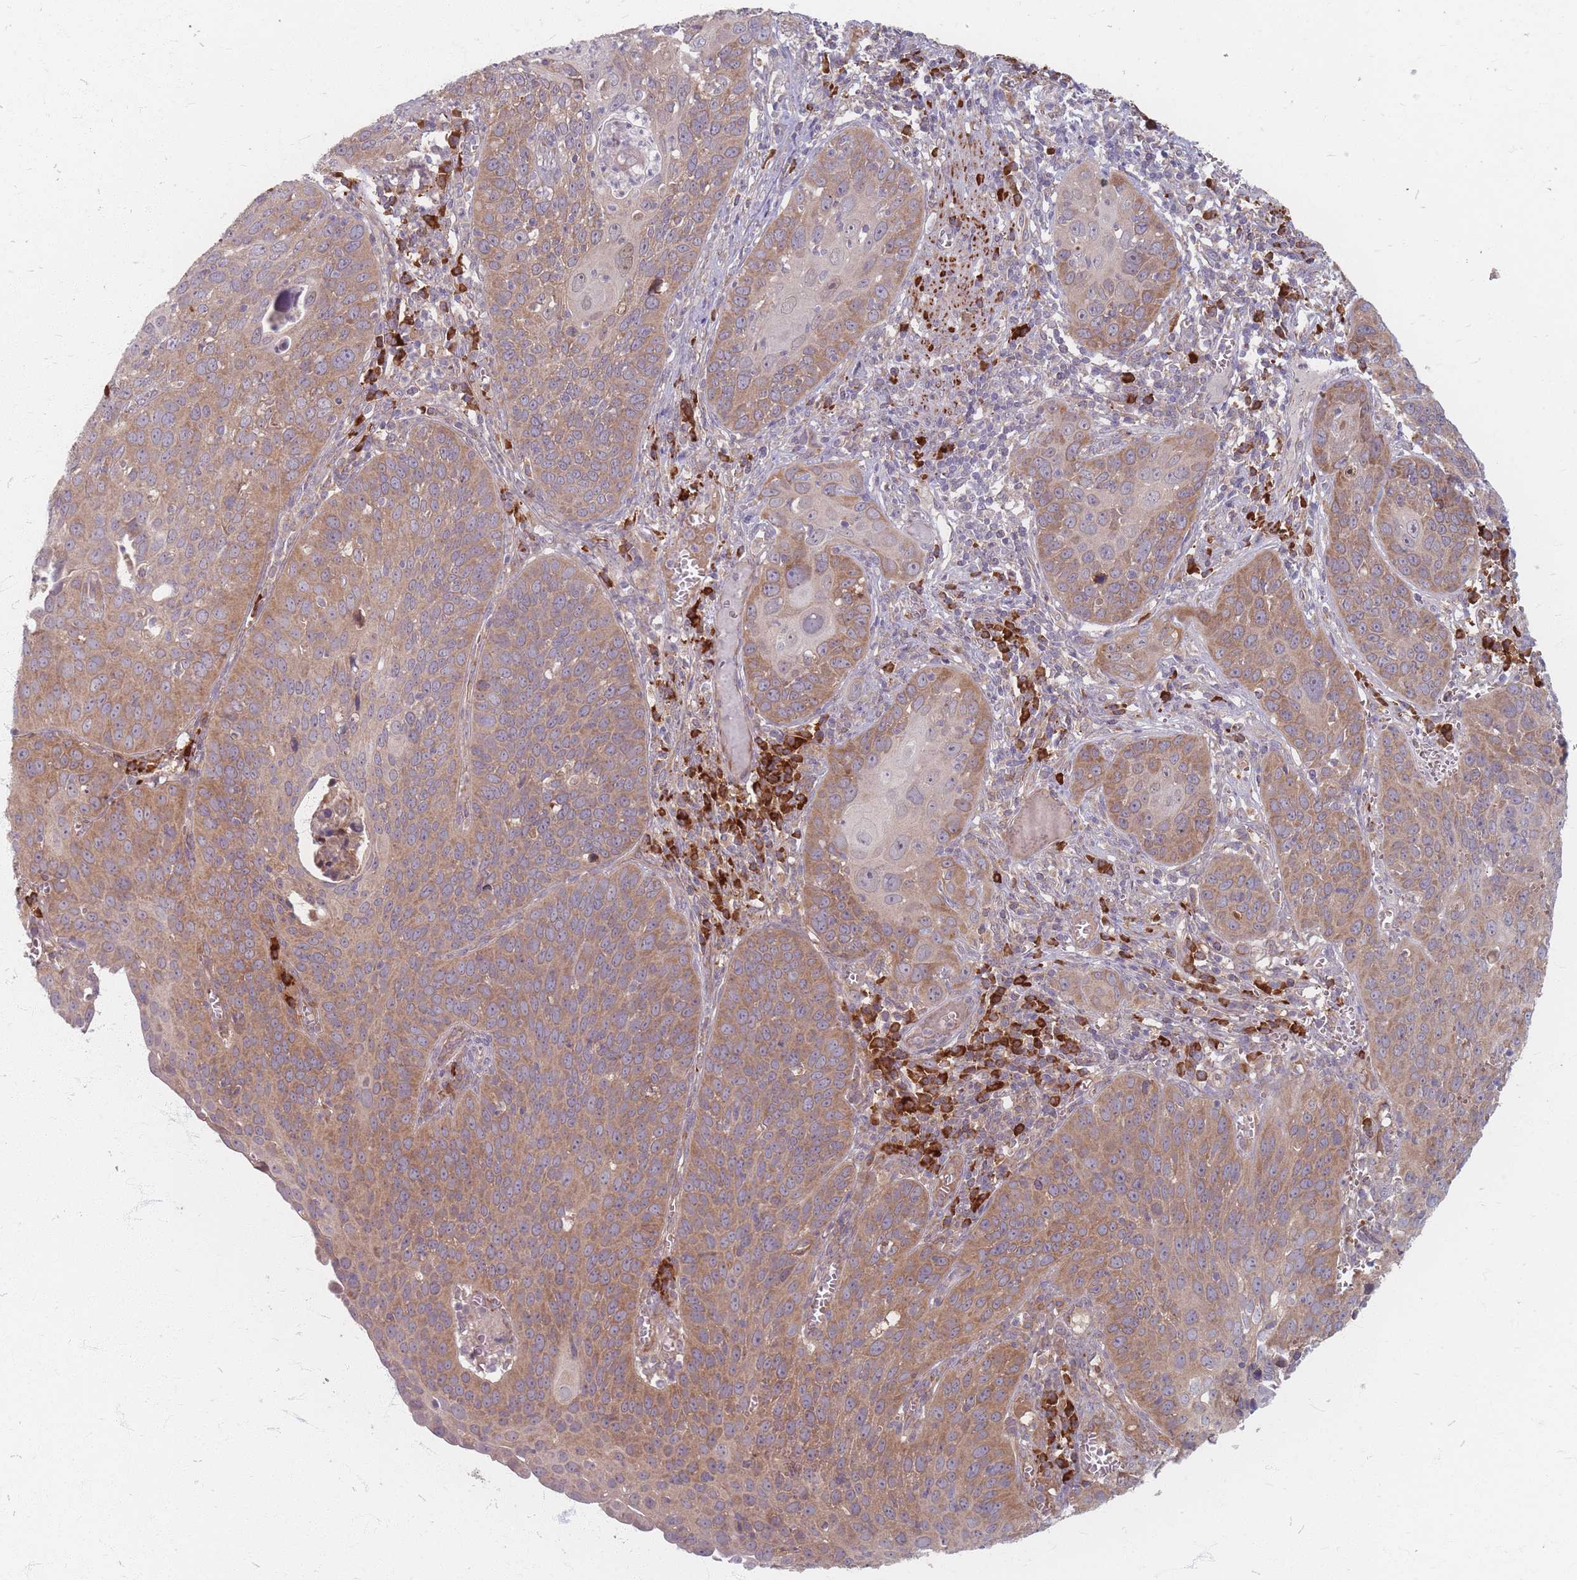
{"staining": {"intensity": "moderate", "quantity": ">75%", "location": "cytoplasmic/membranous"}, "tissue": "cervical cancer", "cell_type": "Tumor cells", "image_type": "cancer", "snomed": [{"axis": "morphology", "description": "Squamous cell carcinoma, NOS"}, {"axis": "topography", "description": "Cervix"}], "caption": "Immunohistochemistry (IHC) histopathology image of neoplastic tissue: squamous cell carcinoma (cervical) stained using immunohistochemistry (IHC) reveals medium levels of moderate protein expression localized specifically in the cytoplasmic/membranous of tumor cells, appearing as a cytoplasmic/membranous brown color.", "gene": "SMIM14", "patient": {"sex": "female", "age": 36}}